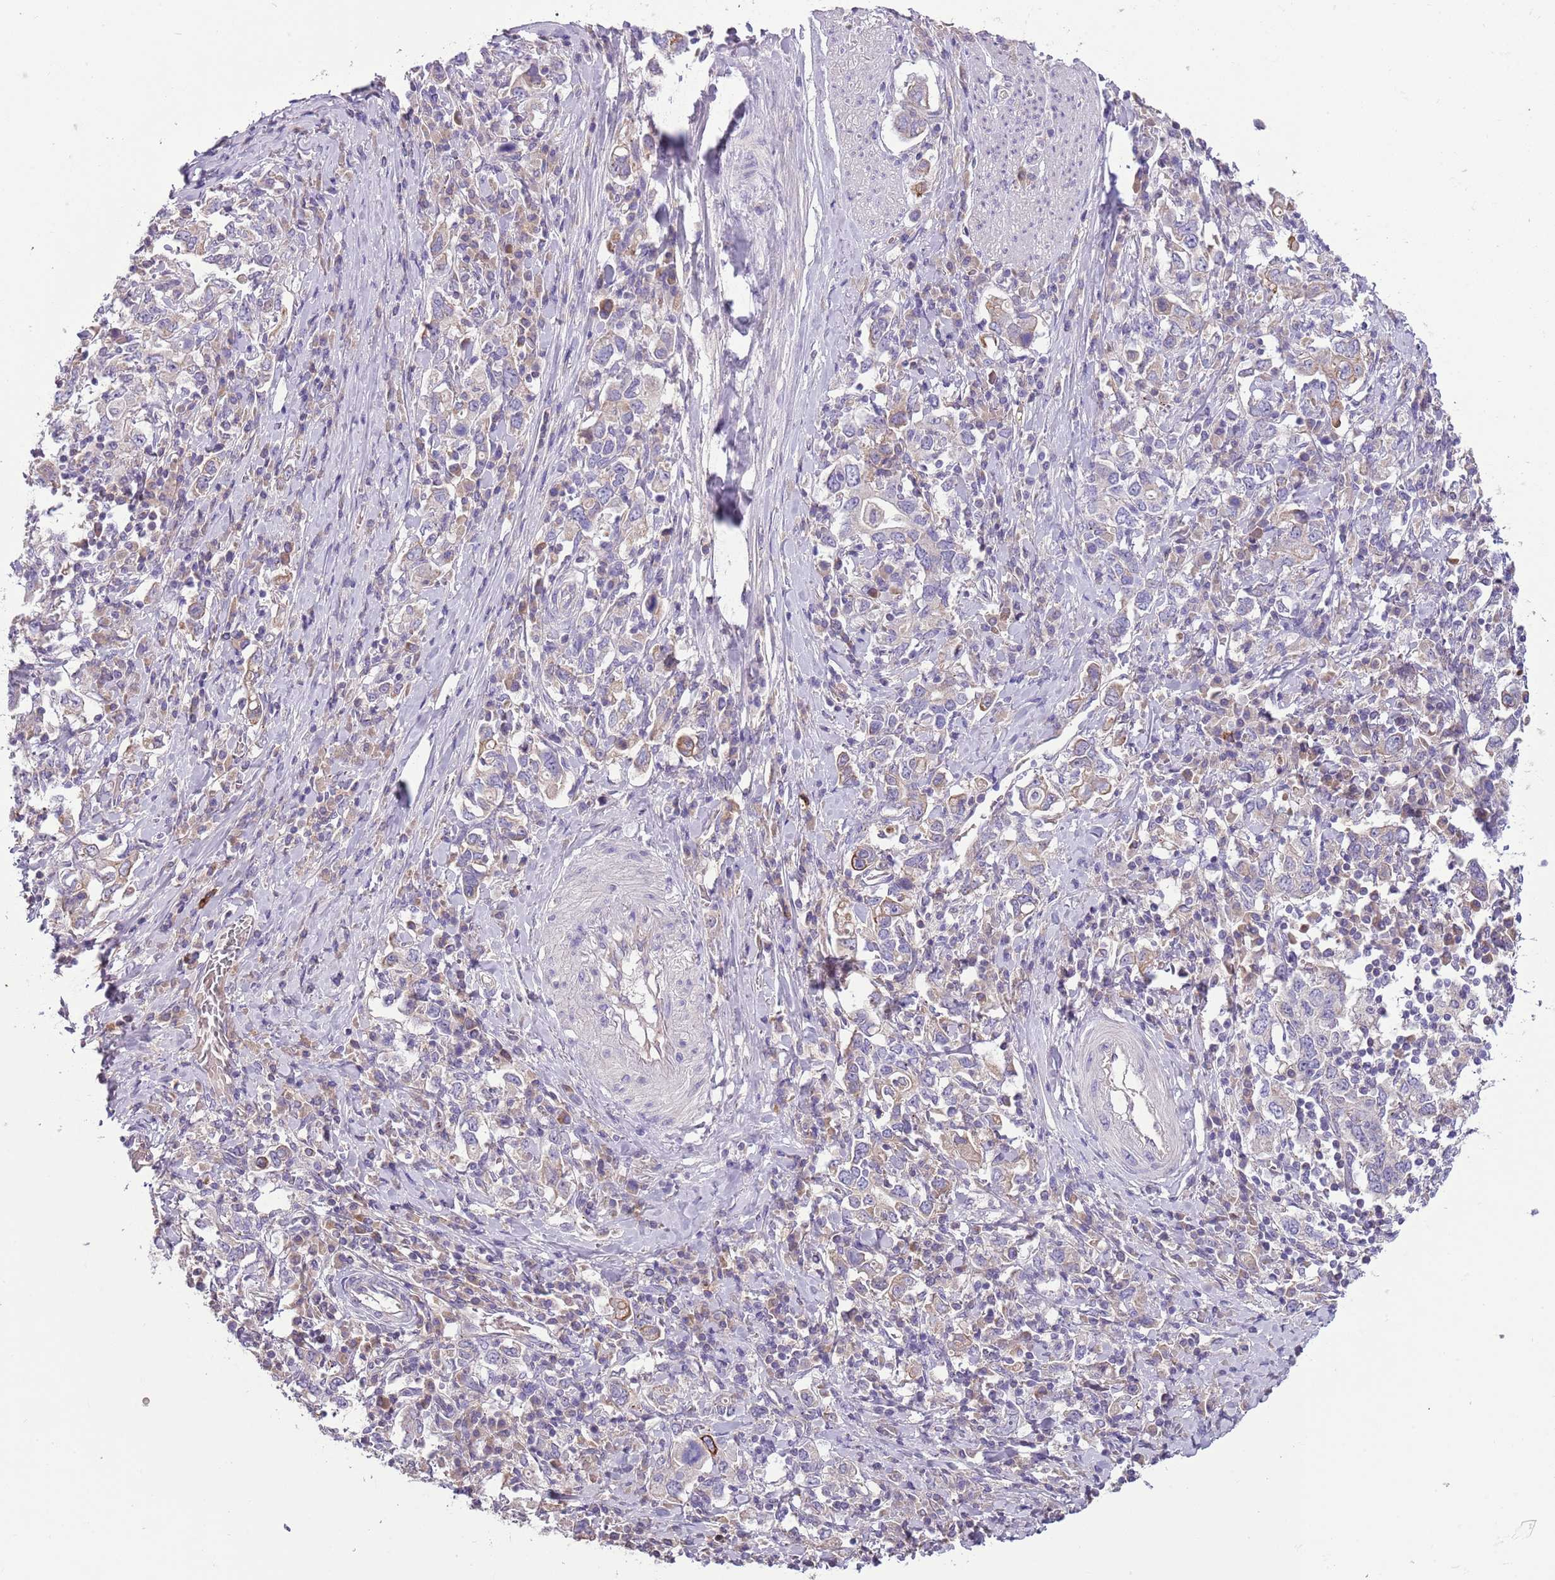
{"staining": {"intensity": "moderate", "quantity": "25%-75%", "location": "cytoplasmic/membranous"}, "tissue": "stomach cancer", "cell_type": "Tumor cells", "image_type": "cancer", "snomed": [{"axis": "morphology", "description": "Adenocarcinoma, NOS"}, {"axis": "topography", "description": "Stomach, upper"}, {"axis": "topography", "description": "Stomach"}], "caption": "Tumor cells exhibit medium levels of moderate cytoplasmic/membranous expression in approximately 25%-75% of cells in adenocarcinoma (stomach). (DAB (3,3'-diaminobenzidine) = brown stain, brightfield microscopy at high magnification).", "gene": "HES3", "patient": {"sex": "male", "age": 62}}